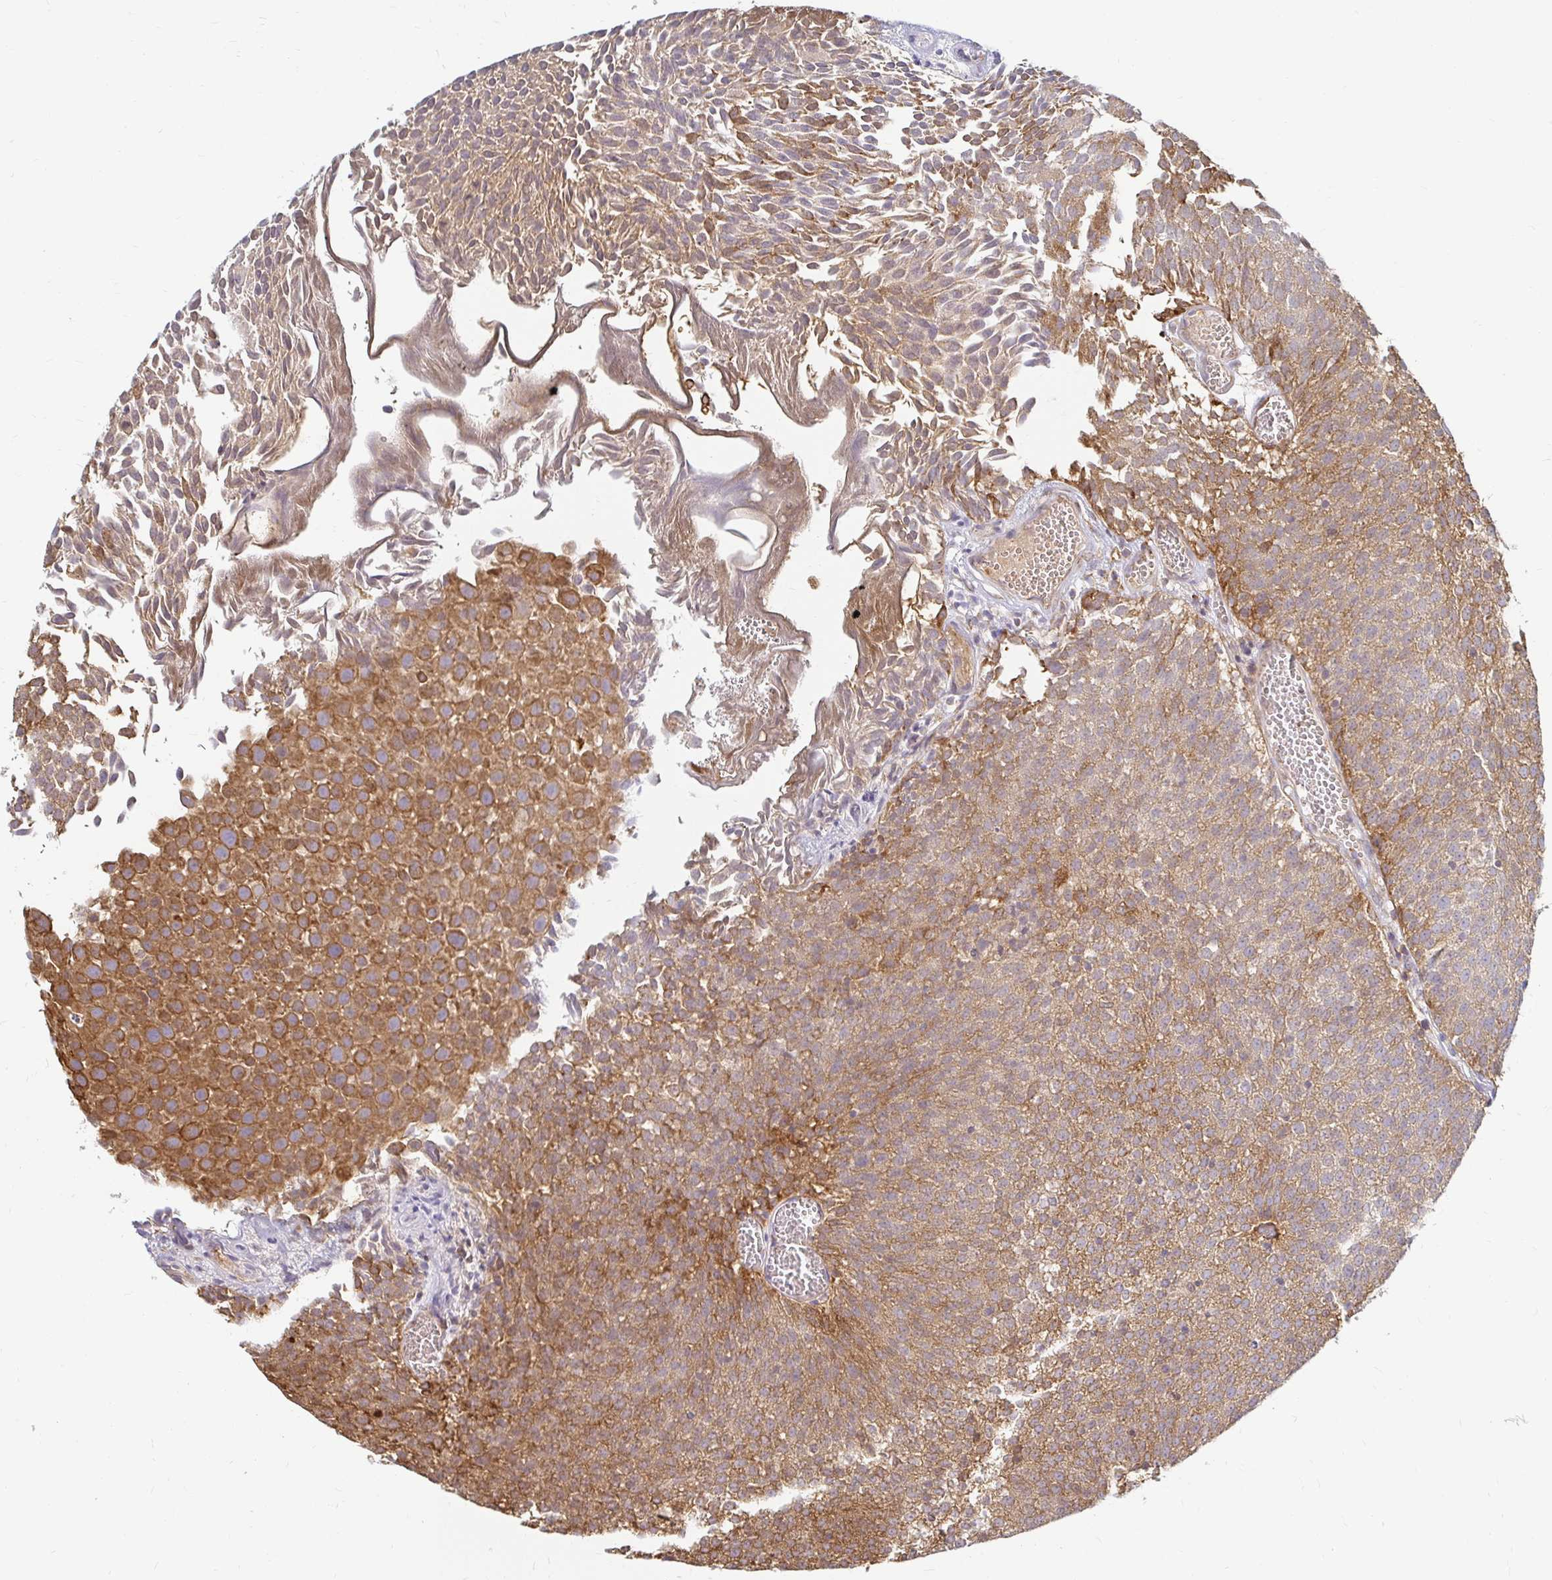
{"staining": {"intensity": "moderate", "quantity": ">75%", "location": "cytoplasmic/membranous"}, "tissue": "urothelial cancer", "cell_type": "Tumor cells", "image_type": "cancer", "snomed": [{"axis": "morphology", "description": "Urothelial carcinoma, Low grade"}, {"axis": "topography", "description": "Urinary bladder"}], "caption": "Immunohistochemical staining of urothelial cancer reveals medium levels of moderate cytoplasmic/membranous protein staining in about >75% of tumor cells.", "gene": "CAST", "patient": {"sex": "female", "age": 79}}